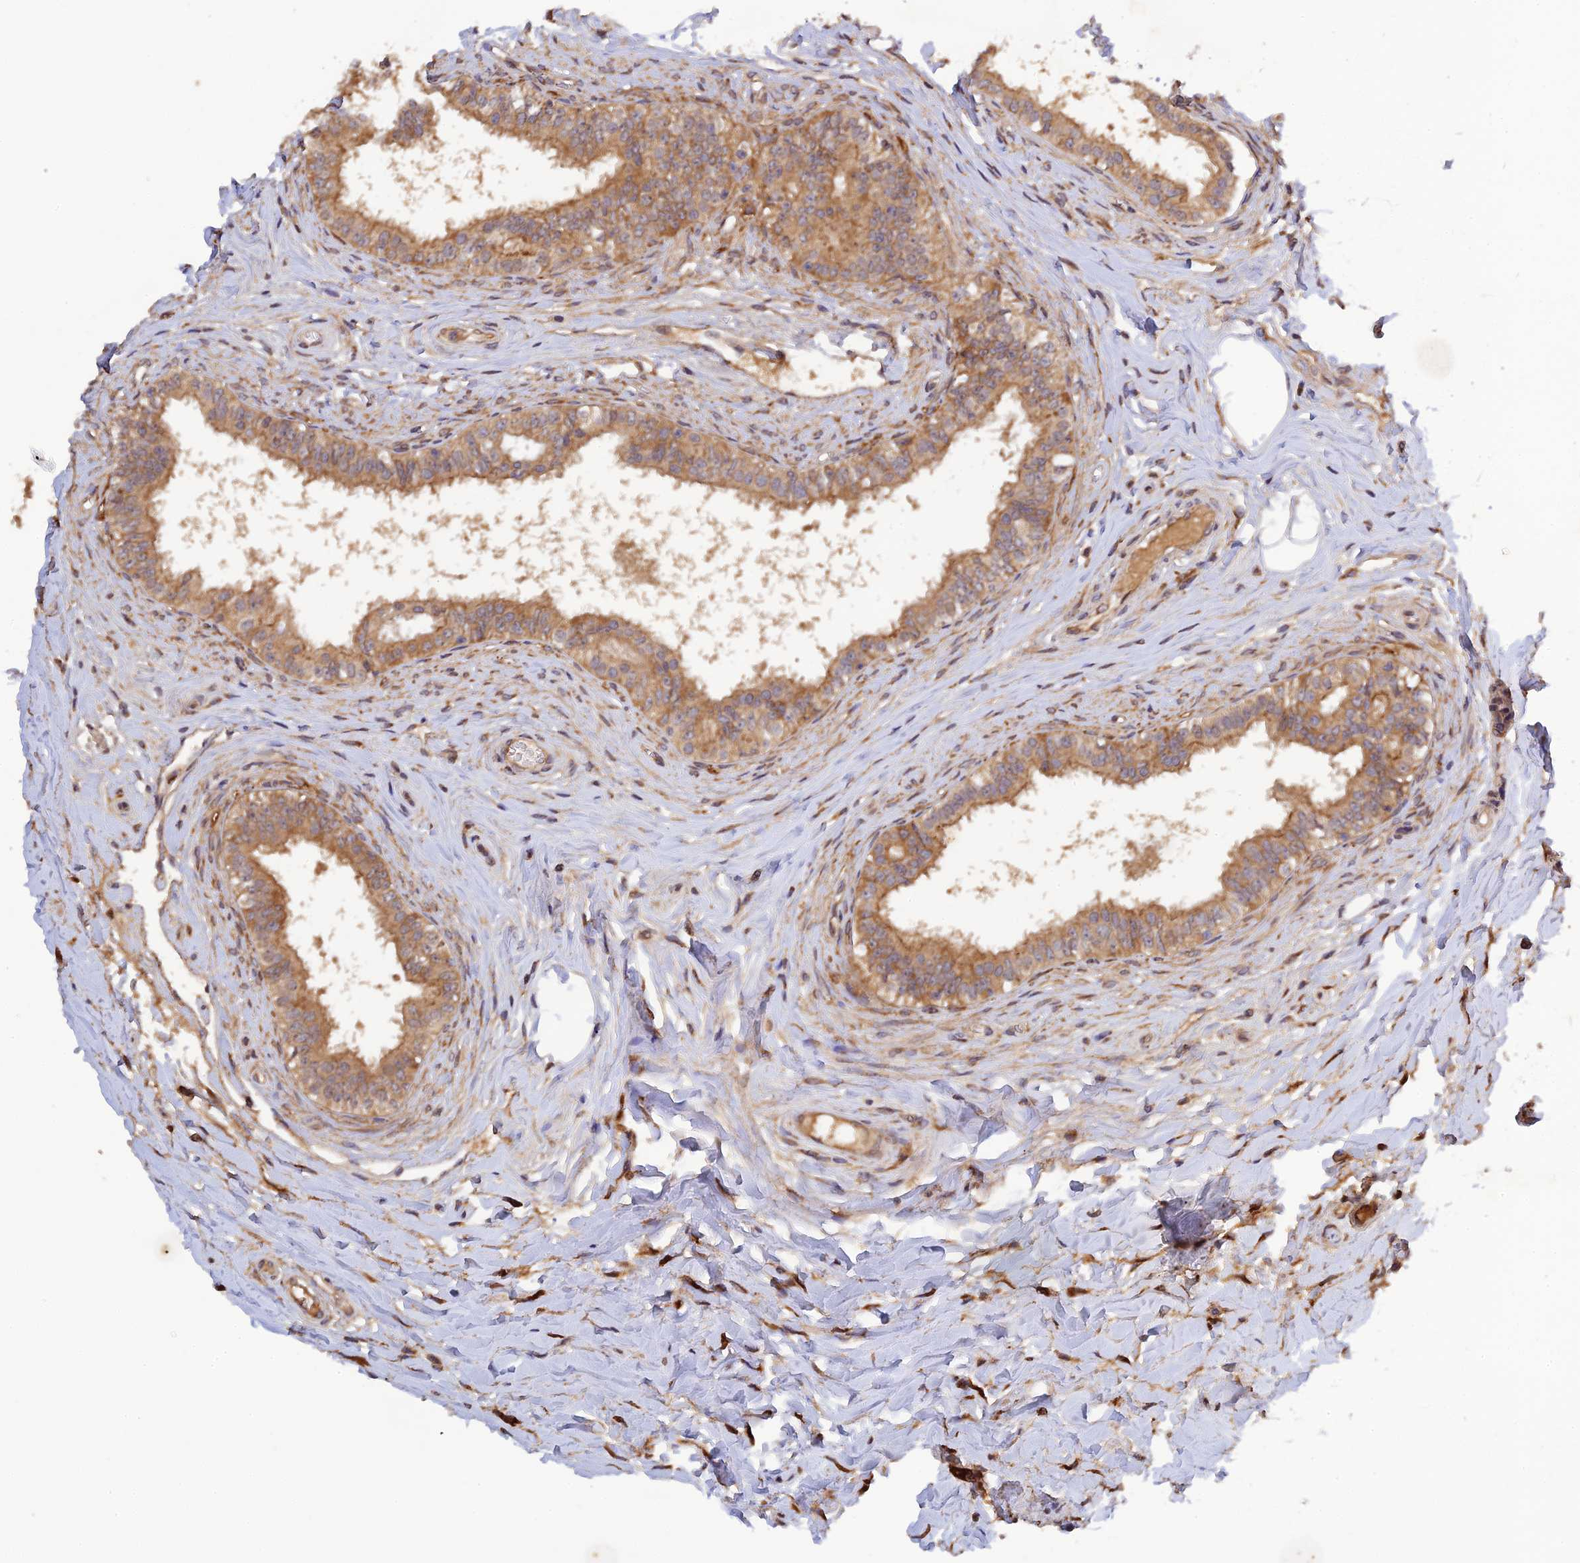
{"staining": {"intensity": "moderate", "quantity": ">75%", "location": "cytoplasmic/membranous"}, "tissue": "epididymis", "cell_type": "Glandular cells", "image_type": "normal", "snomed": [{"axis": "morphology", "description": "Normal tissue, NOS"}, {"axis": "topography", "description": "Epididymis"}], "caption": "Moderate cytoplasmic/membranous expression is appreciated in approximately >75% of glandular cells in normal epididymis. (Brightfield microscopy of DAB IHC at high magnification).", "gene": "P3H3", "patient": {"sex": "male", "age": 33}}